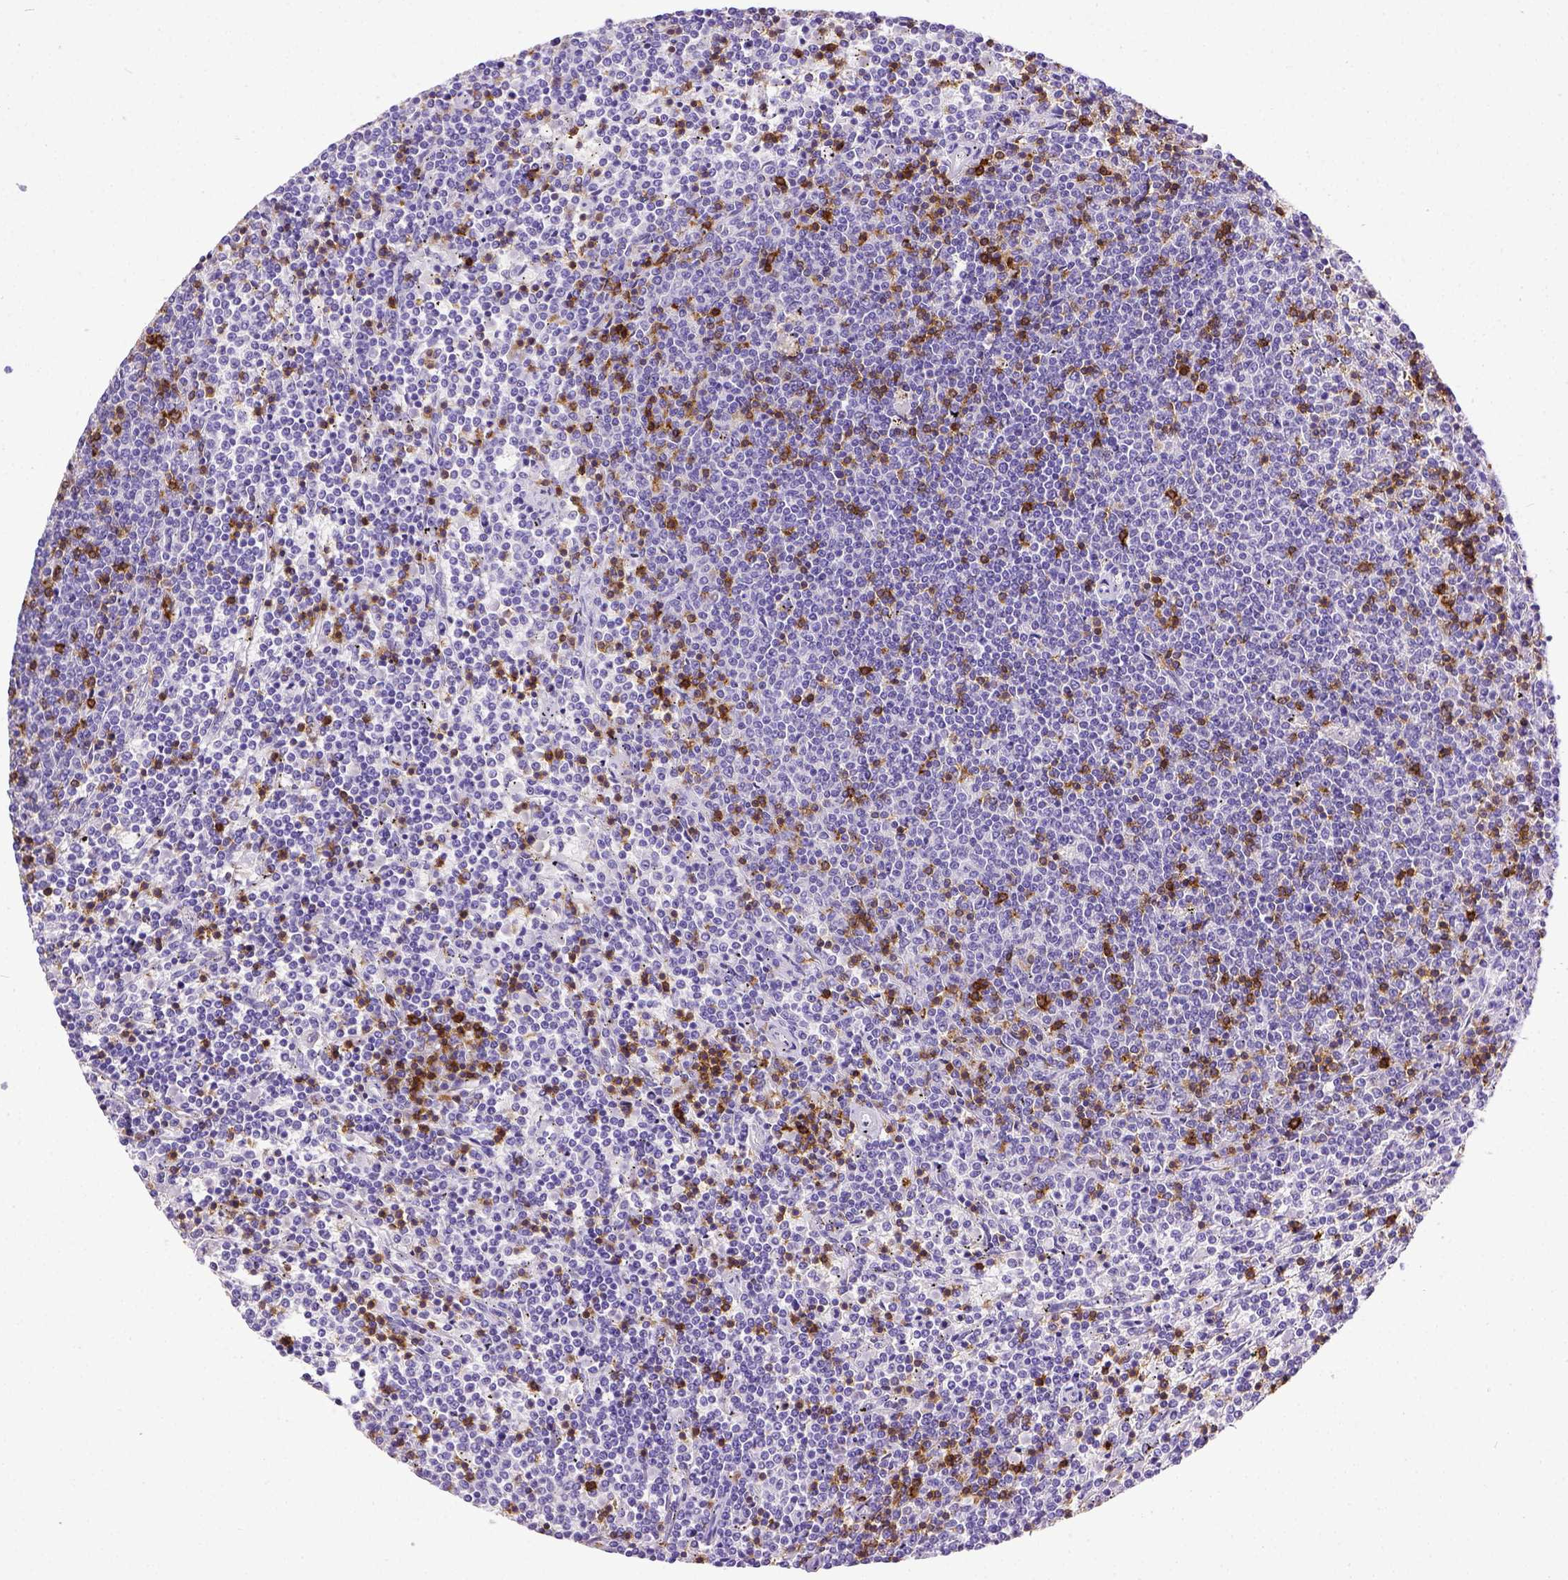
{"staining": {"intensity": "negative", "quantity": "none", "location": "none"}, "tissue": "lymphoma", "cell_type": "Tumor cells", "image_type": "cancer", "snomed": [{"axis": "morphology", "description": "Malignant lymphoma, non-Hodgkin's type, Low grade"}, {"axis": "topography", "description": "Spleen"}], "caption": "Tumor cells are negative for brown protein staining in low-grade malignant lymphoma, non-Hodgkin's type.", "gene": "CD3E", "patient": {"sex": "female", "age": 50}}